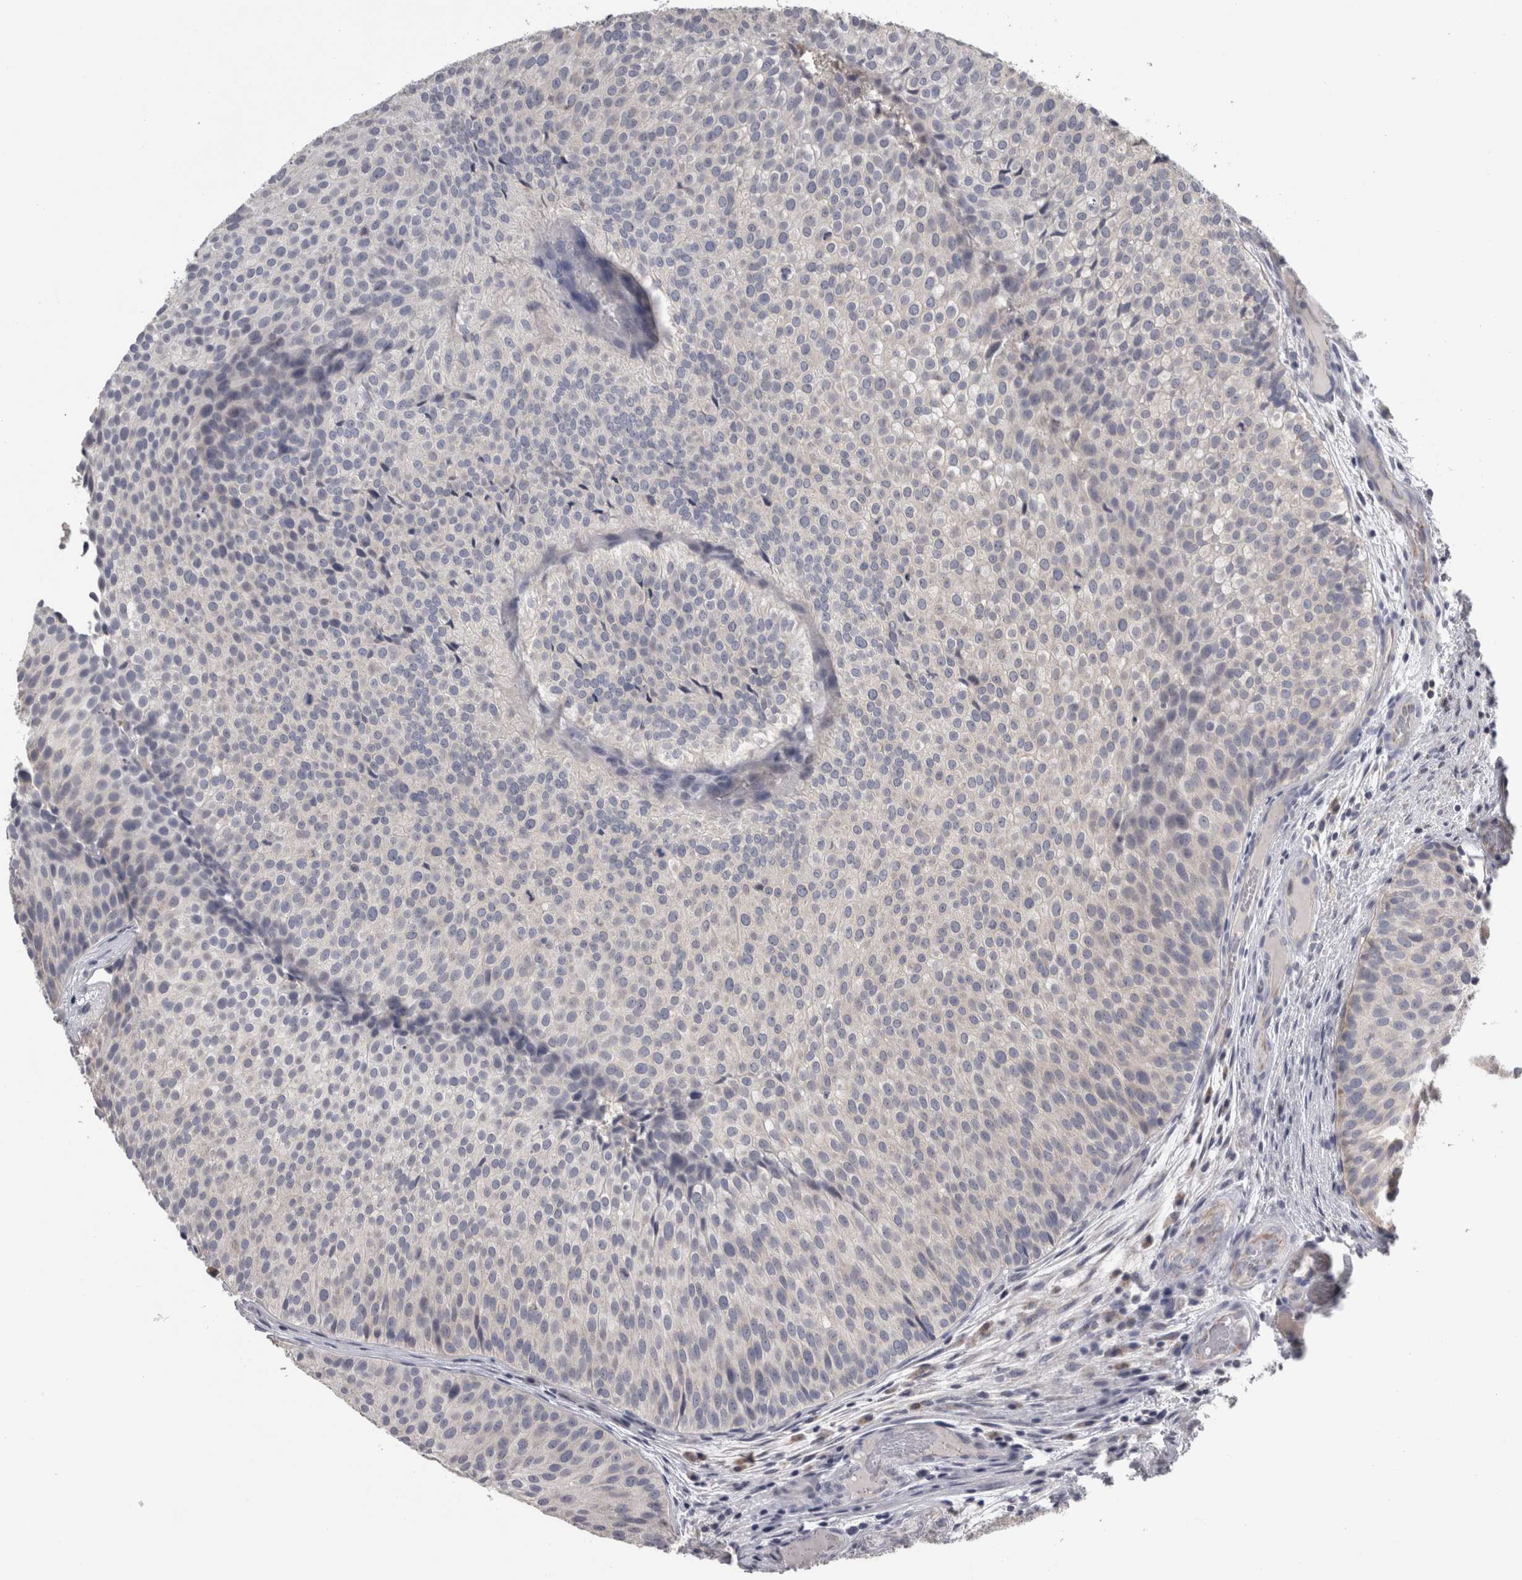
{"staining": {"intensity": "negative", "quantity": "none", "location": "none"}, "tissue": "urothelial cancer", "cell_type": "Tumor cells", "image_type": "cancer", "snomed": [{"axis": "morphology", "description": "Urothelial carcinoma, Low grade"}, {"axis": "topography", "description": "Urinary bladder"}], "caption": "A photomicrograph of low-grade urothelial carcinoma stained for a protein demonstrates no brown staining in tumor cells.", "gene": "TCAP", "patient": {"sex": "male", "age": 86}}